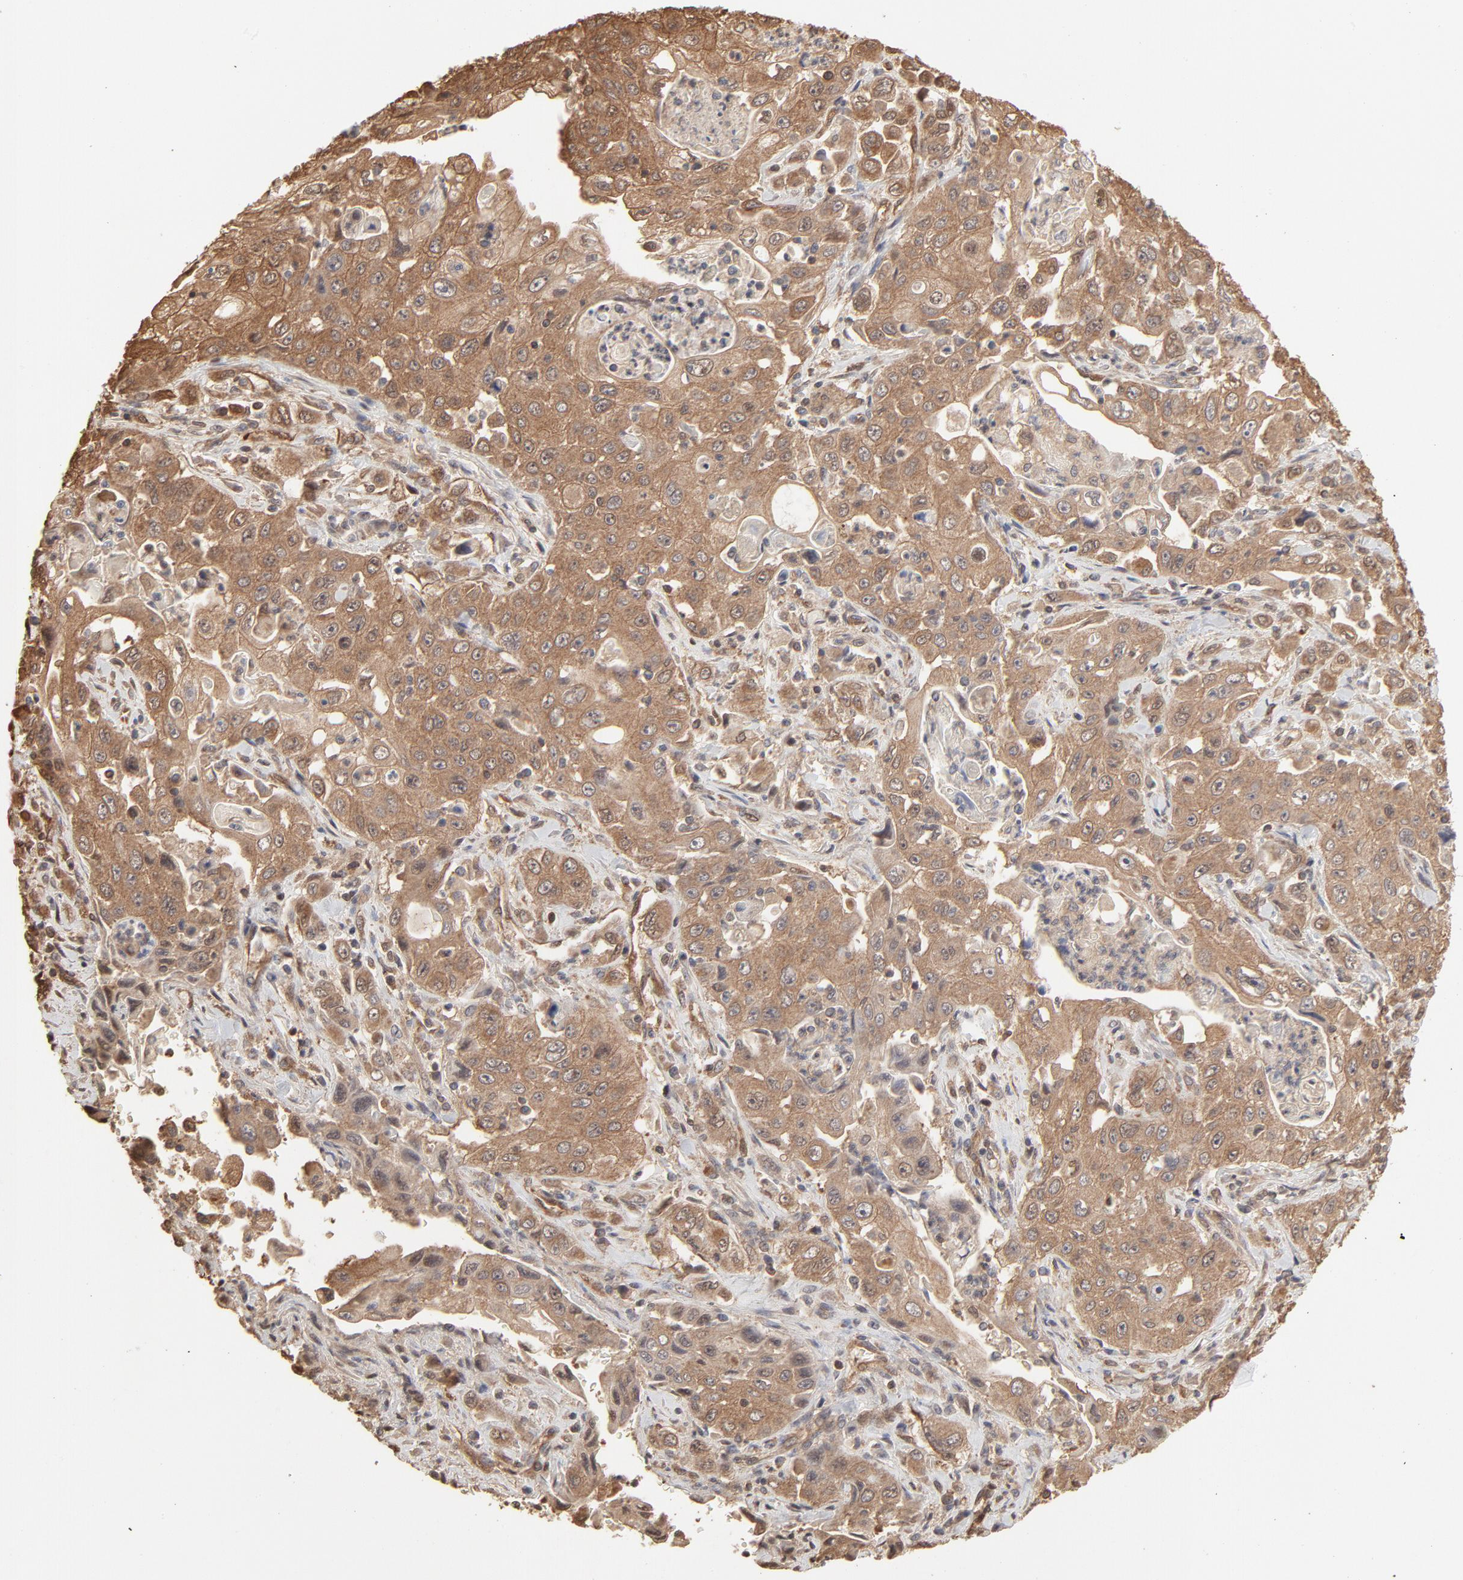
{"staining": {"intensity": "moderate", "quantity": ">75%", "location": "cytoplasmic/membranous"}, "tissue": "pancreatic cancer", "cell_type": "Tumor cells", "image_type": "cancer", "snomed": [{"axis": "morphology", "description": "Adenocarcinoma, NOS"}, {"axis": "topography", "description": "Pancreas"}], "caption": "A micrograph of pancreatic cancer stained for a protein reveals moderate cytoplasmic/membranous brown staining in tumor cells.", "gene": "PPP2CA", "patient": {"sex": "male", "age": 70}}